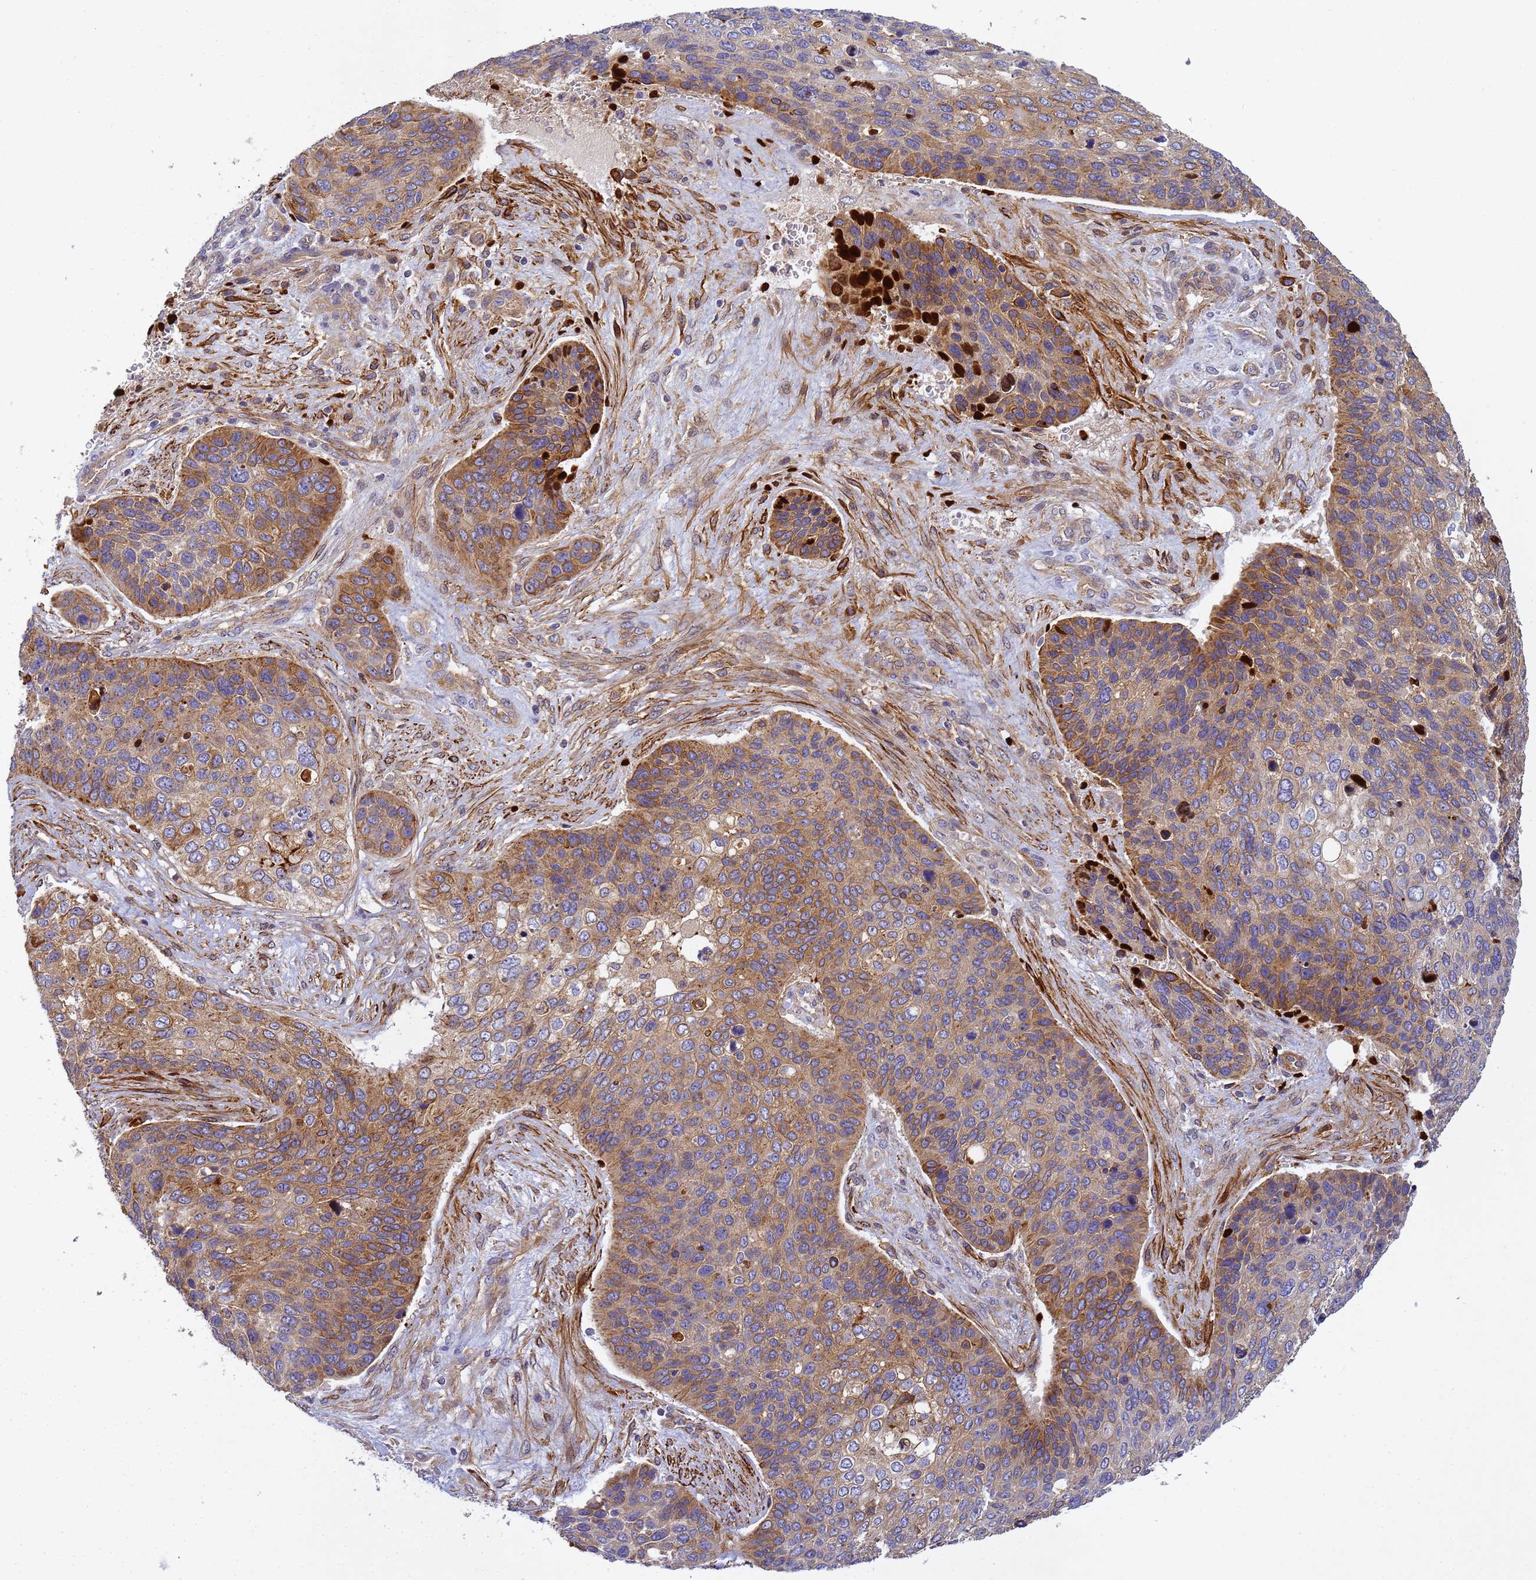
{"staining": {"intensity": "moderate", "quantity": ">75%", "location": "cytoplasmic/membranous"}, "tissue": "skin cancer", "cell_type": "Tumor cells", "image_type": "cancer", "snomed": [{"axis": "morphology", "description": "Basal cell carcinoma"}, {"axis": "topography", "description": "Skin"}], "caption": "A medium amount of moderate cytoplasmic/membranous staining is appreciated in about >75% of tumor cells in basal cell carcinoma (skin) tissue.", "gene": "RALGAPA2", "patient": {"sex": "female", "age": 74}}